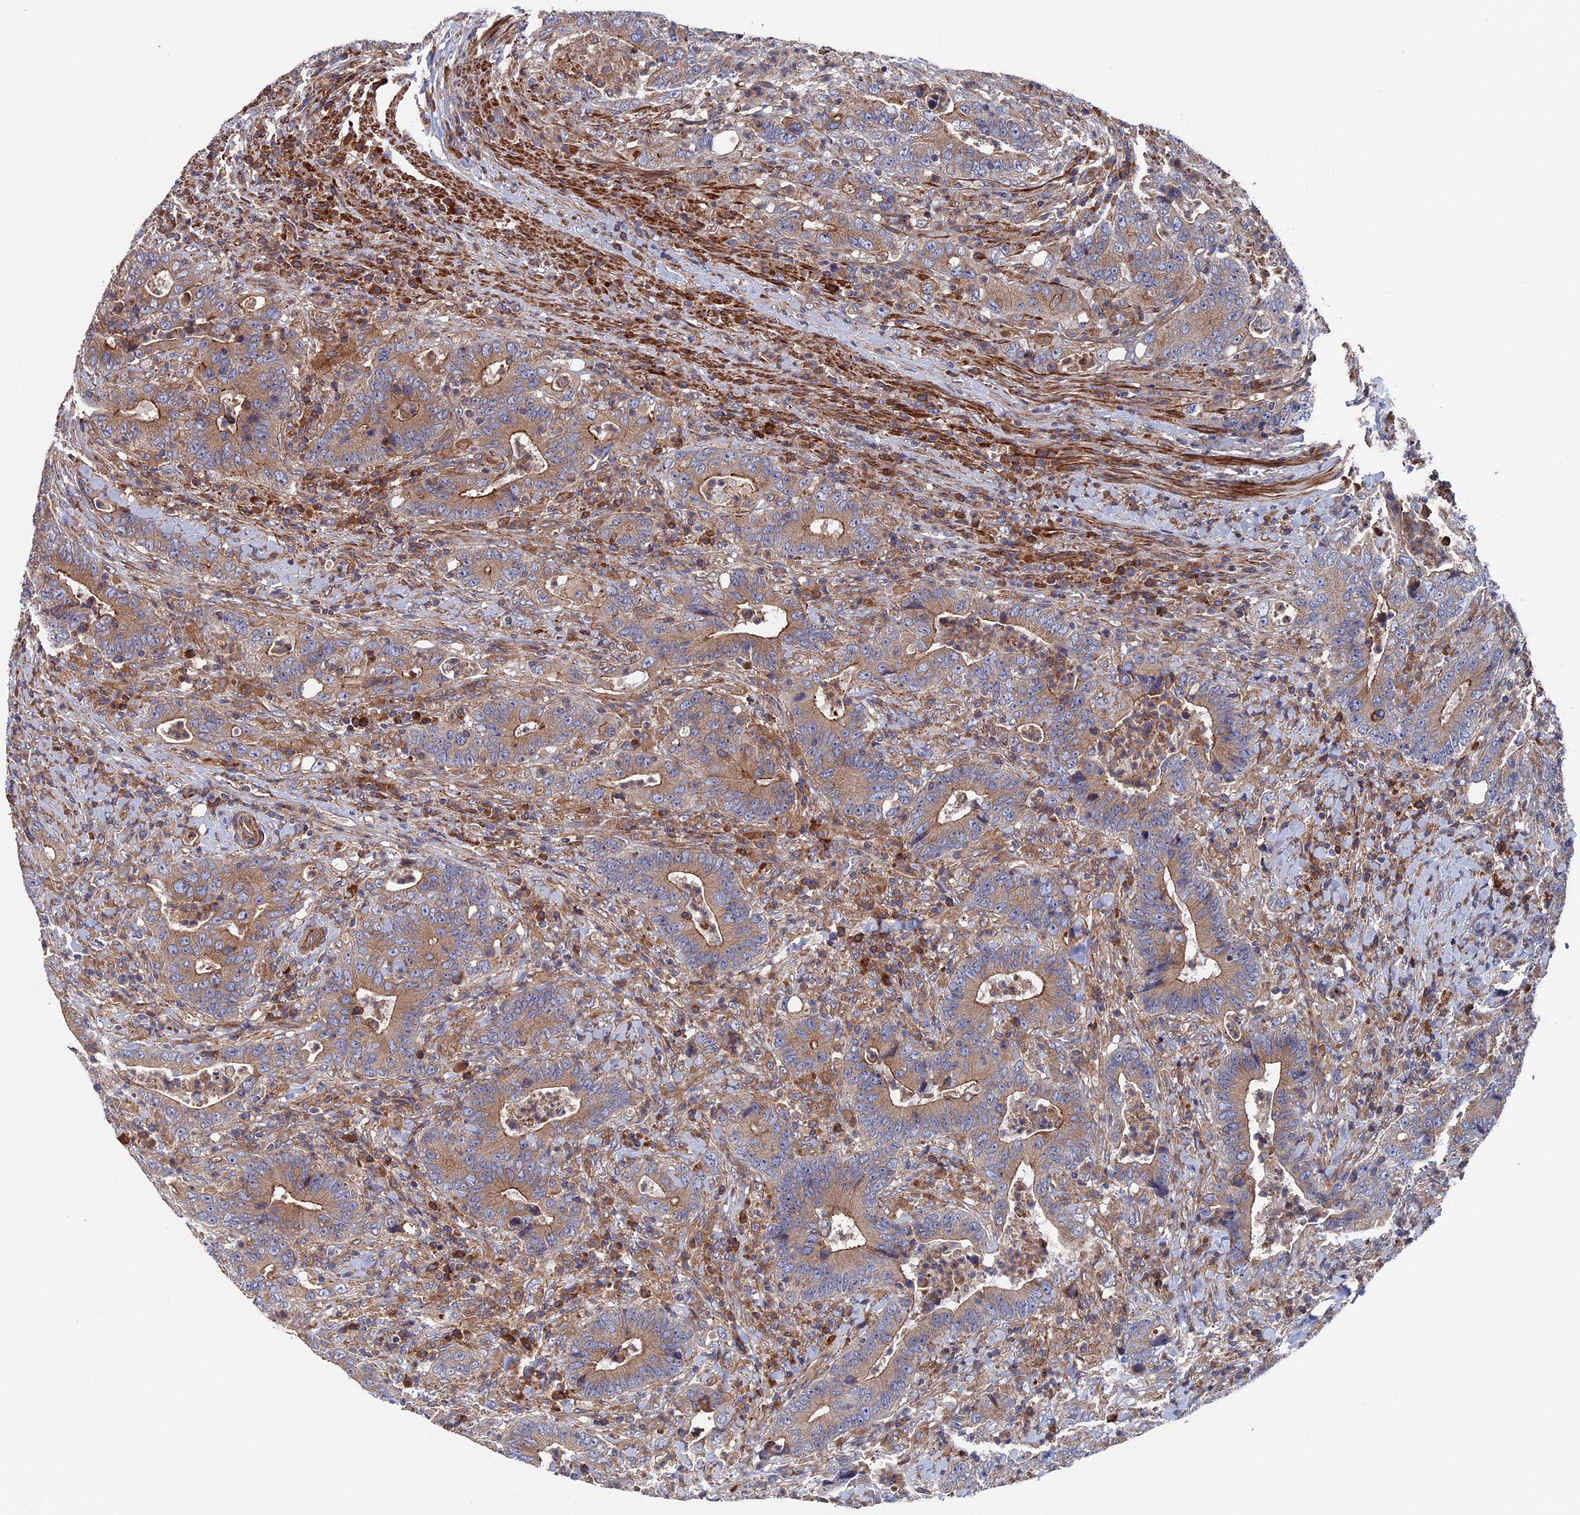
{"staining": {"intensity": "moderate", "quantity": ">75%", "location": "cytoplasmic/membranous"}, "tissue": "colorectal cancer", "cell_type": "Tumor cells", "image_type": "cancer", "snomed": [{"axis": "morphology", "description": "Adenocarcinoma, NOS"}, {"axis": "topography", "description": "Colon"}], "caption": "Moderate cytoplasmic/membranous protein positivity is appreciated in about >75% of tumor cells in colorectal cancer (adenocarcinoma).", "gene": "DNAJC3", "patient": {"sex": "female", "age": 75}}